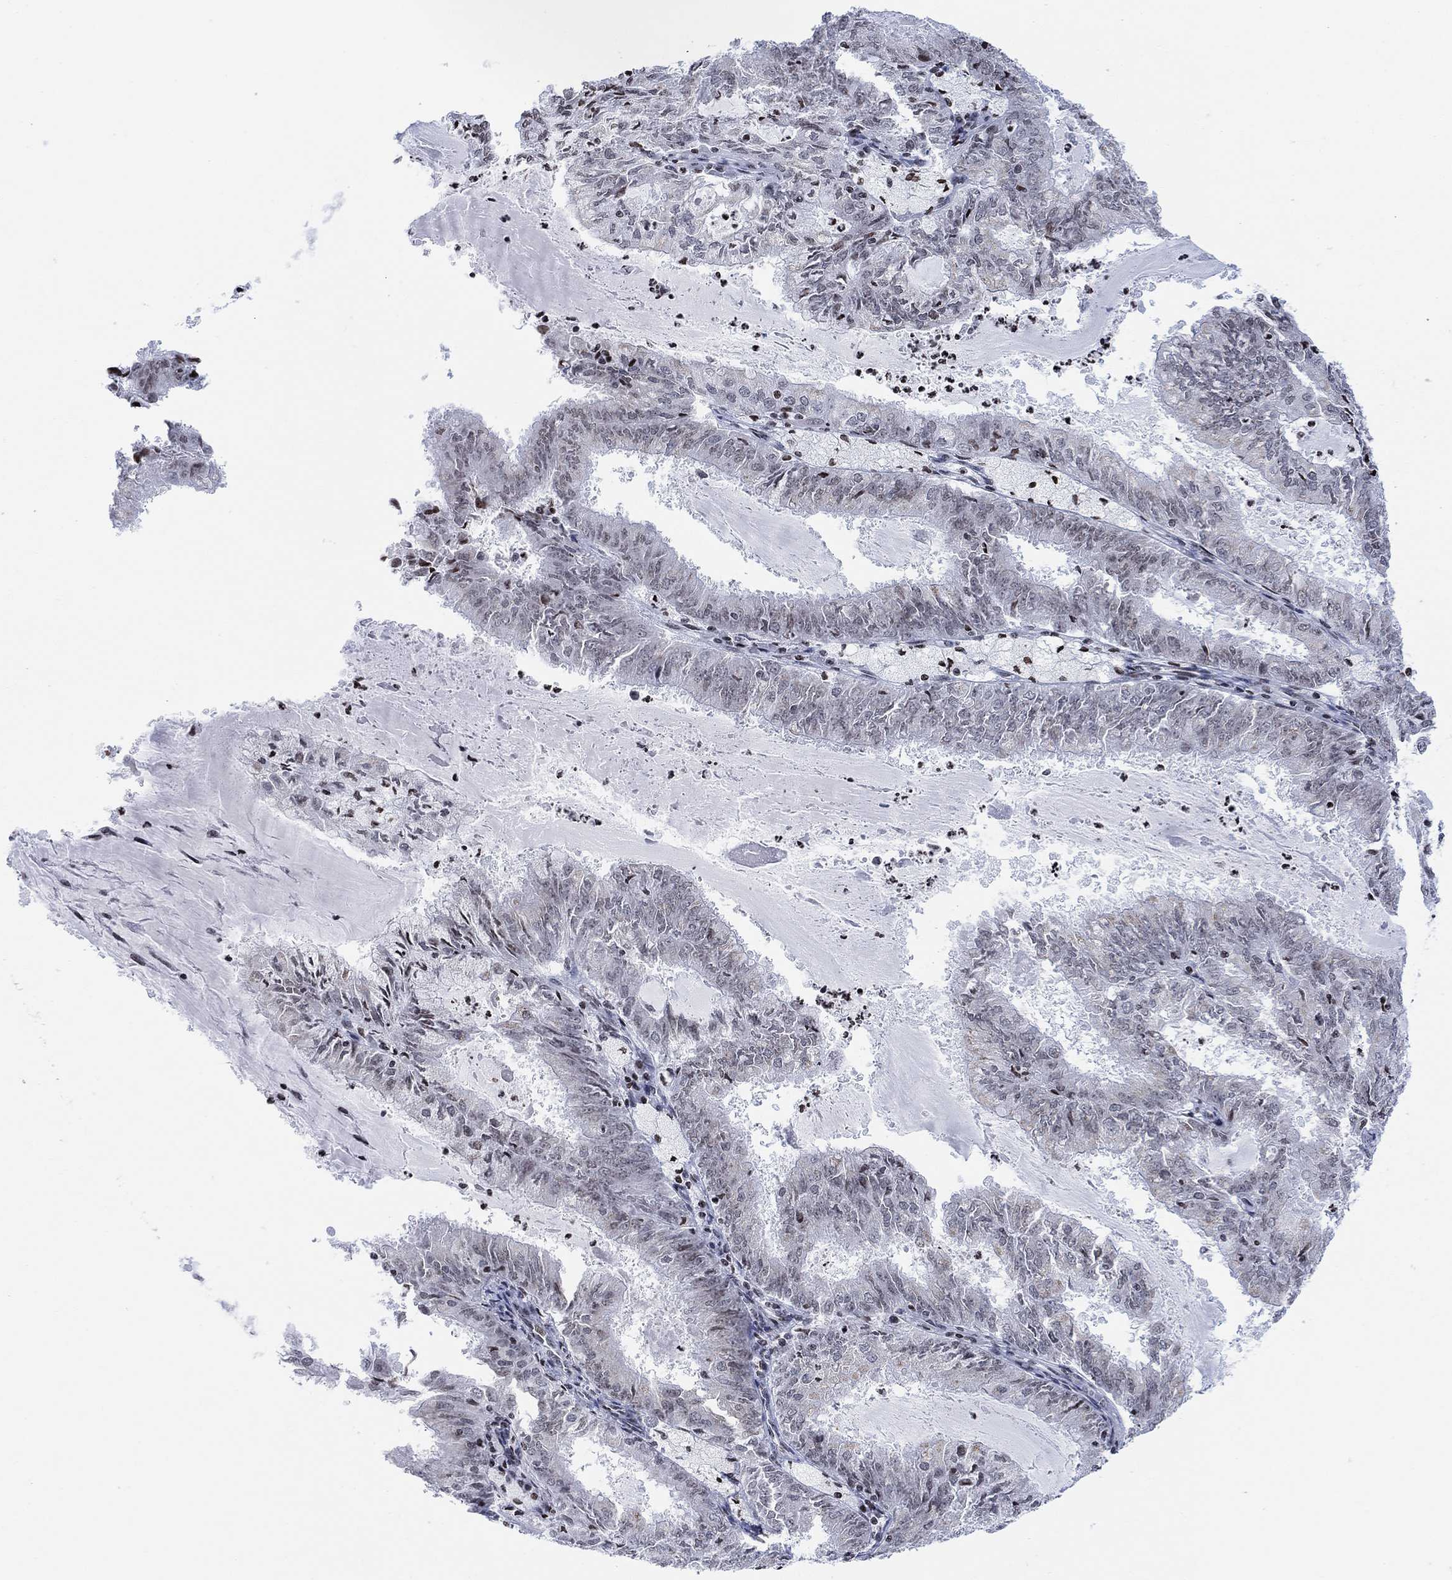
{"staining": {"intensity": "negative", "quantity": "none", "location": "none"}, "tissue": "endometrial cancer", "cell_type": "Tumor cells", "image_type": "cancer", "snomed": [{"axis": "morphology", "description": "Adenocarcinoma, NOS"}, {"axis": "topography", "description": "Endometrium"}], "caption": "IHC of human endometrial adenocarcinoma demonstrates no staining in tumor cells. Brightfield microscopy of immunohistochemistry stained with DAB (brown) and hematoxylin (blue), captured at high magnification.", "gene": "ABHD14A", "patient": {"sex": "female", "age": 57}}